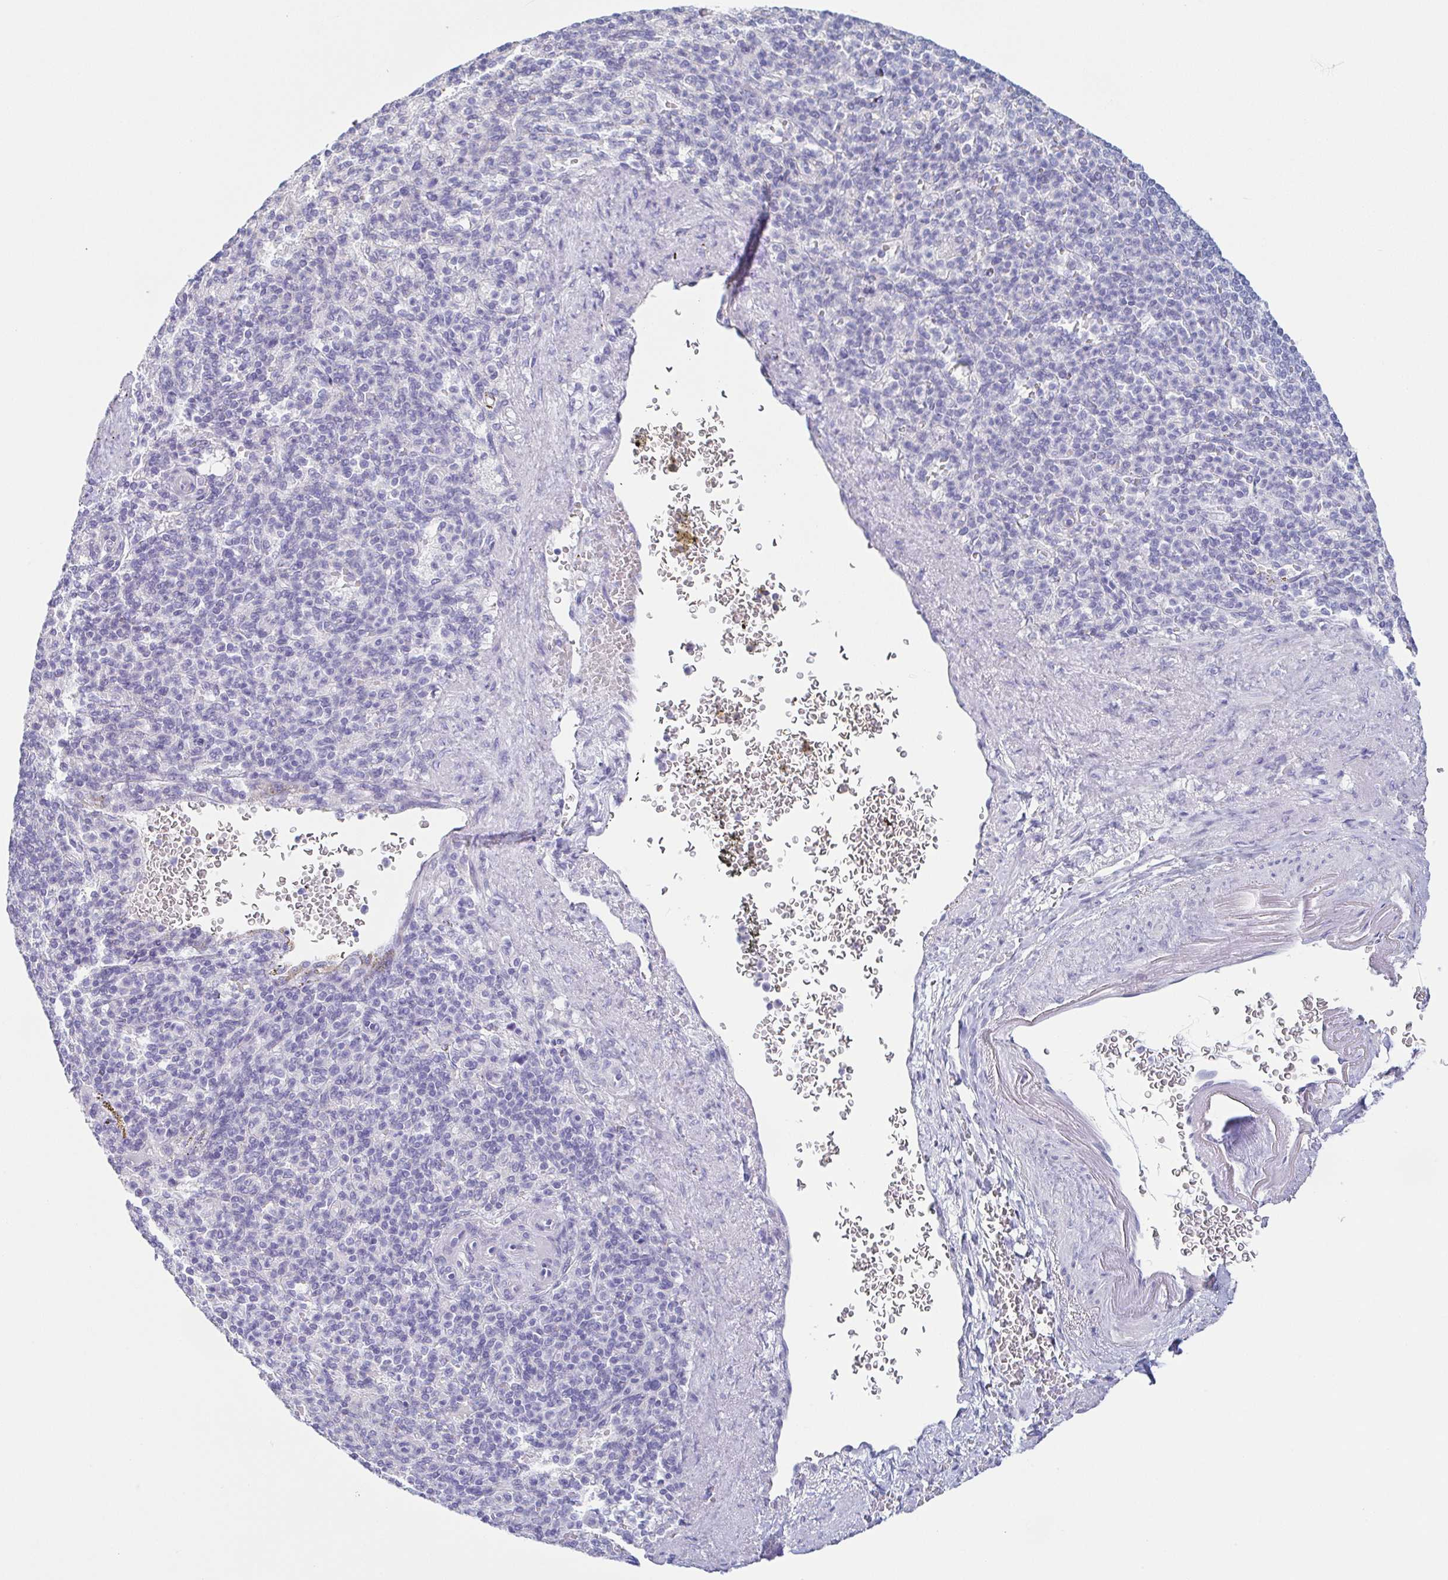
{"staining": {"intensity": "negative", "quantity": "none", "location": "none"}, "tissue": "spleen", "cell_type": "Cells in red pulp", "image_type": "normal", "snomed": [{"axis": "morphology", "description": "Normal tissue, NOS"}, {"axis": "topography", "description": "Spleen"}], "caption": "DAB immunohistochemical staining of benign human spleen displays no significant staining in cells in red pulp.", "gene": "ENSG00000275778", "patient": {"sex": "female", "age": 74}}